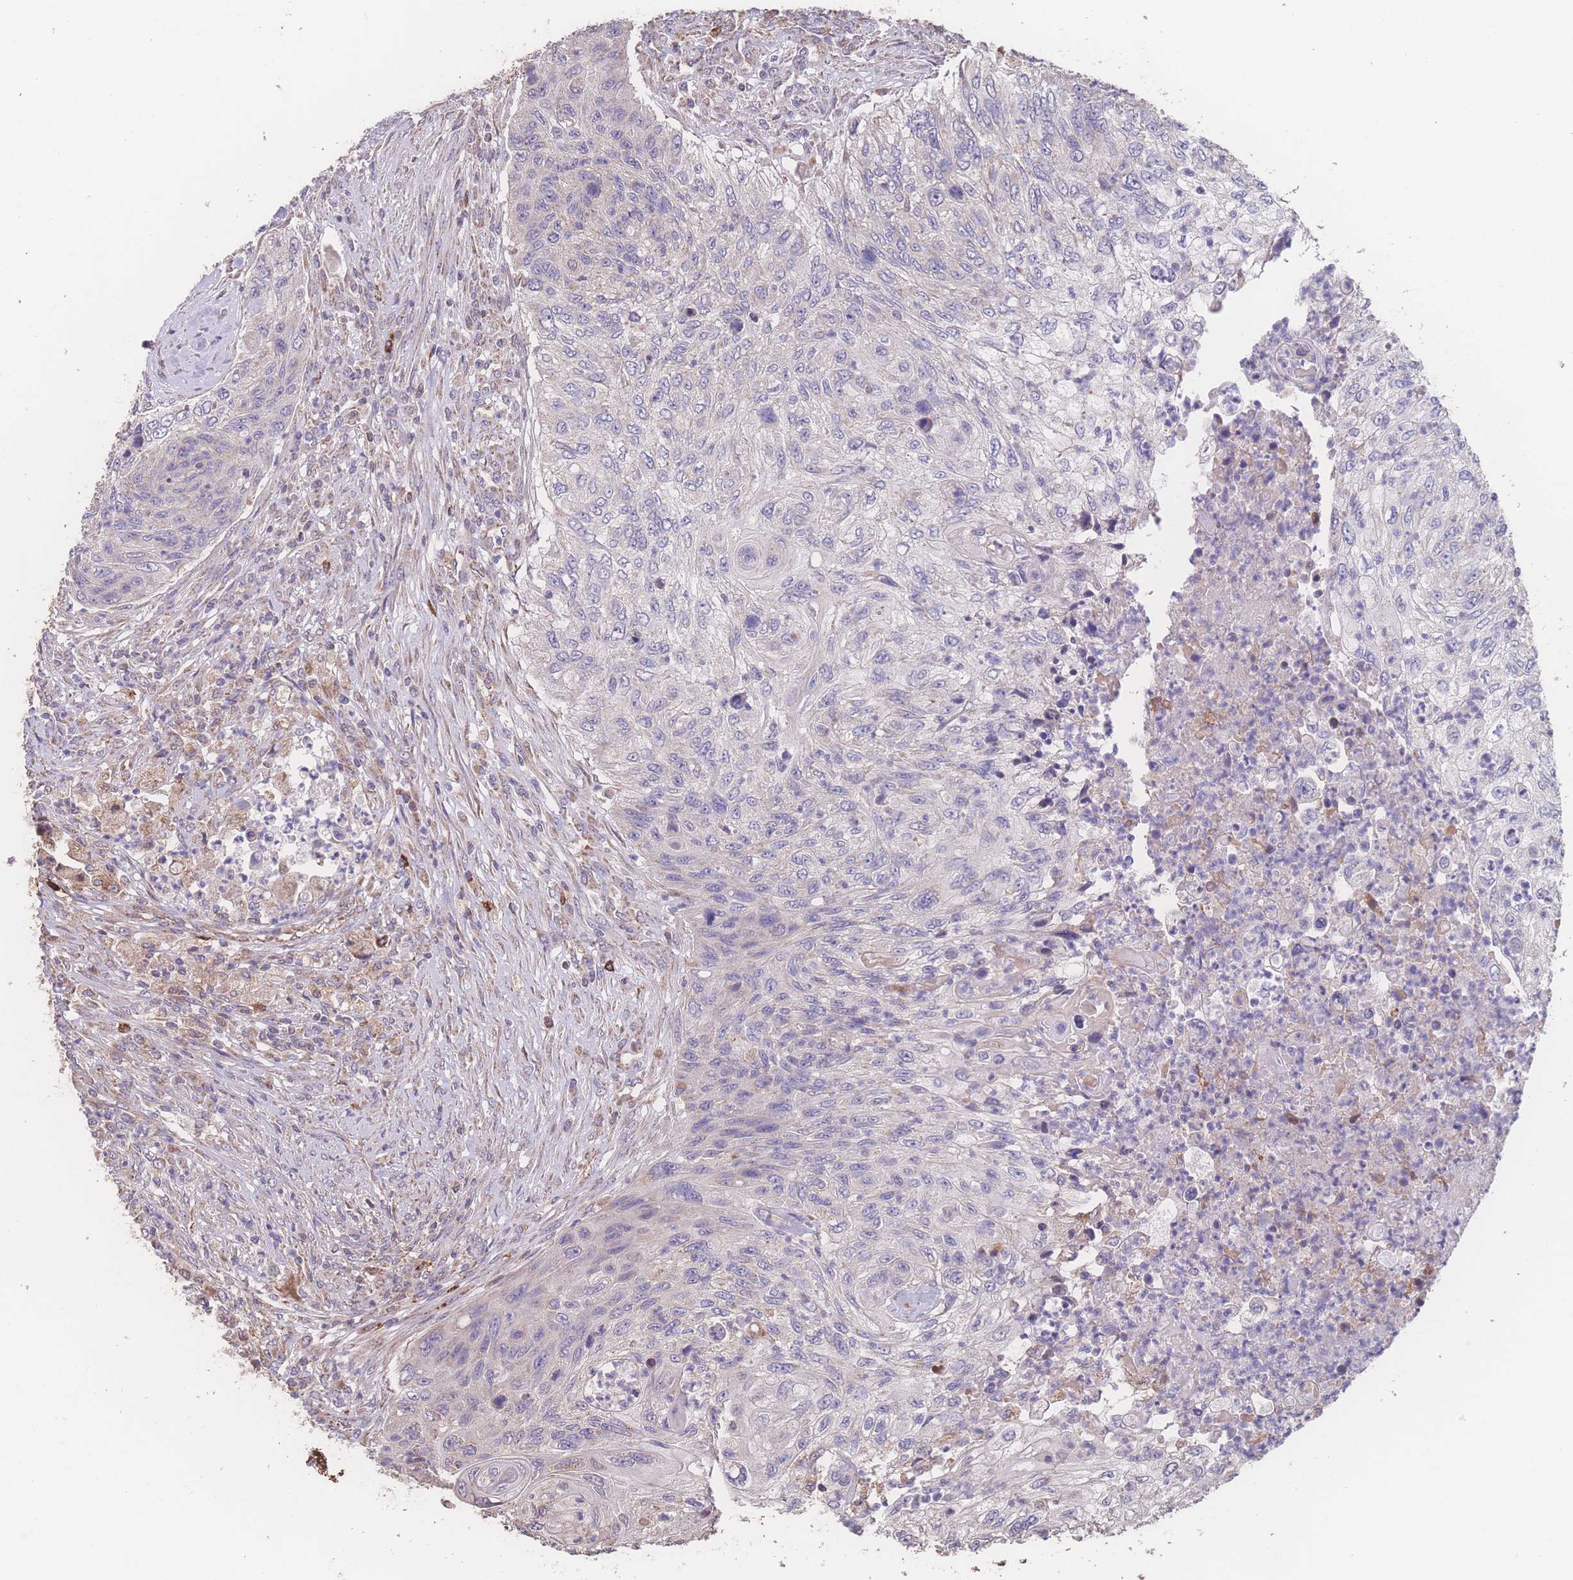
{"staining": {"intensity": "weak", "quantity": "<25%", "location": "cytoplasmic/membranous"}, "tissue": "urothelial cancer", "cell_type": "Tumor cells", "image_type": "cancer", "snomed": [{"axis": "morphology", "description": "Urothelial carcinoma, High grade"}, {"axis": "topography", "description": "Urinary bladder"}], "caption": "Tumor cells show no significant positivity in urothelial cancer.", "gene": "SGSM3", "patient": {"sex": "female", "age": 60}}